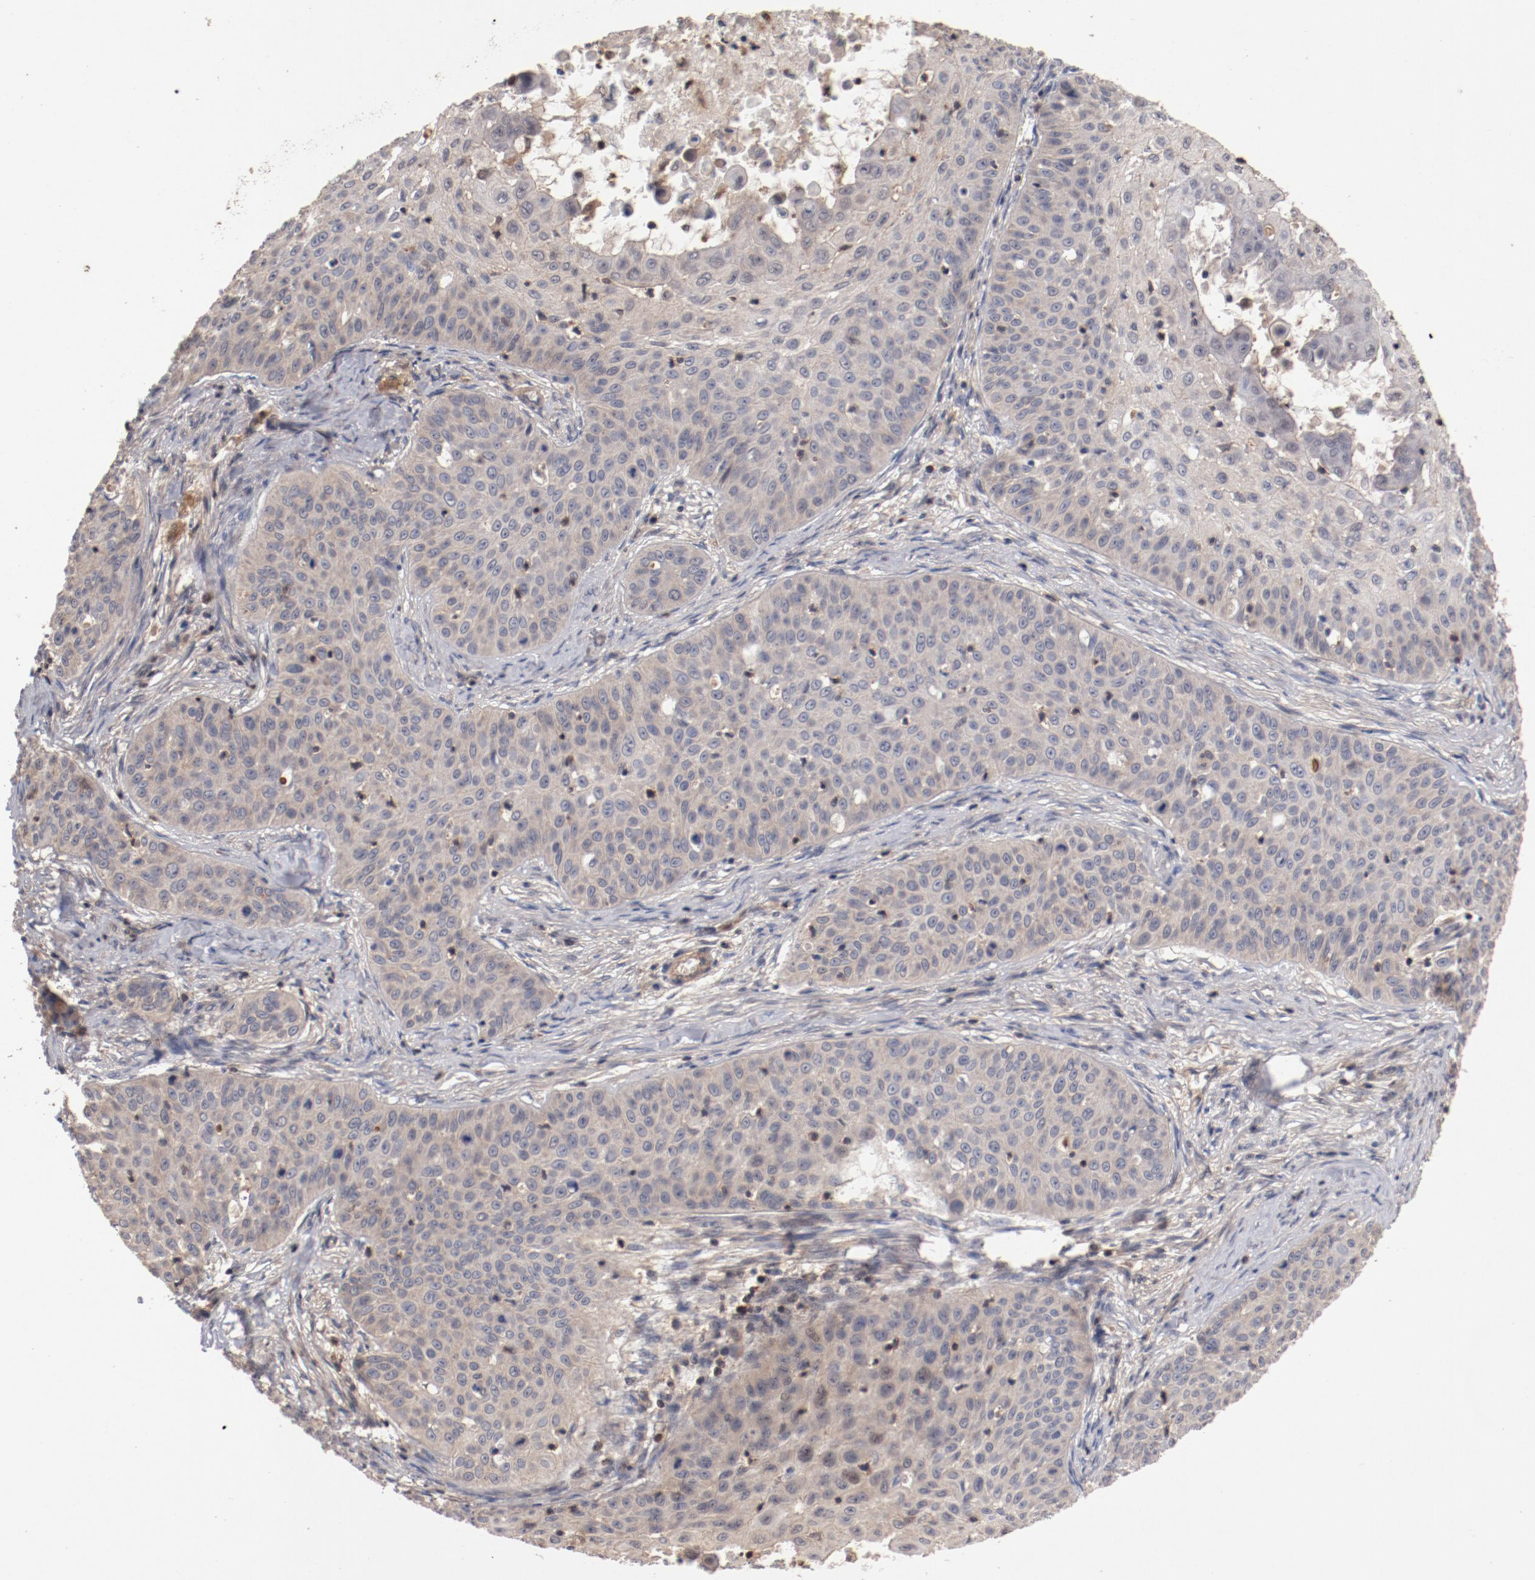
{"staining": {"intensity": "weak", "quantity": ">75%", "location": "cytoplasmic/membranous"}, "tissue": "skin cancer", "cell_type": "Tumor cells", "image_type": "cancer", "snomed": [{"axis": "morphology", "description": "Squamous cell carcinoma, NOS"}, {"axis": "topography", "description": "Skin"}], "caption": "Skin cancer (squamous cell carcinoma) tissue demonstrates weak cytoplasmic/membranous expression in about >75% of tumor cells", "gene": "GUF1", "patient": {"sex": "male", "age": 82}}